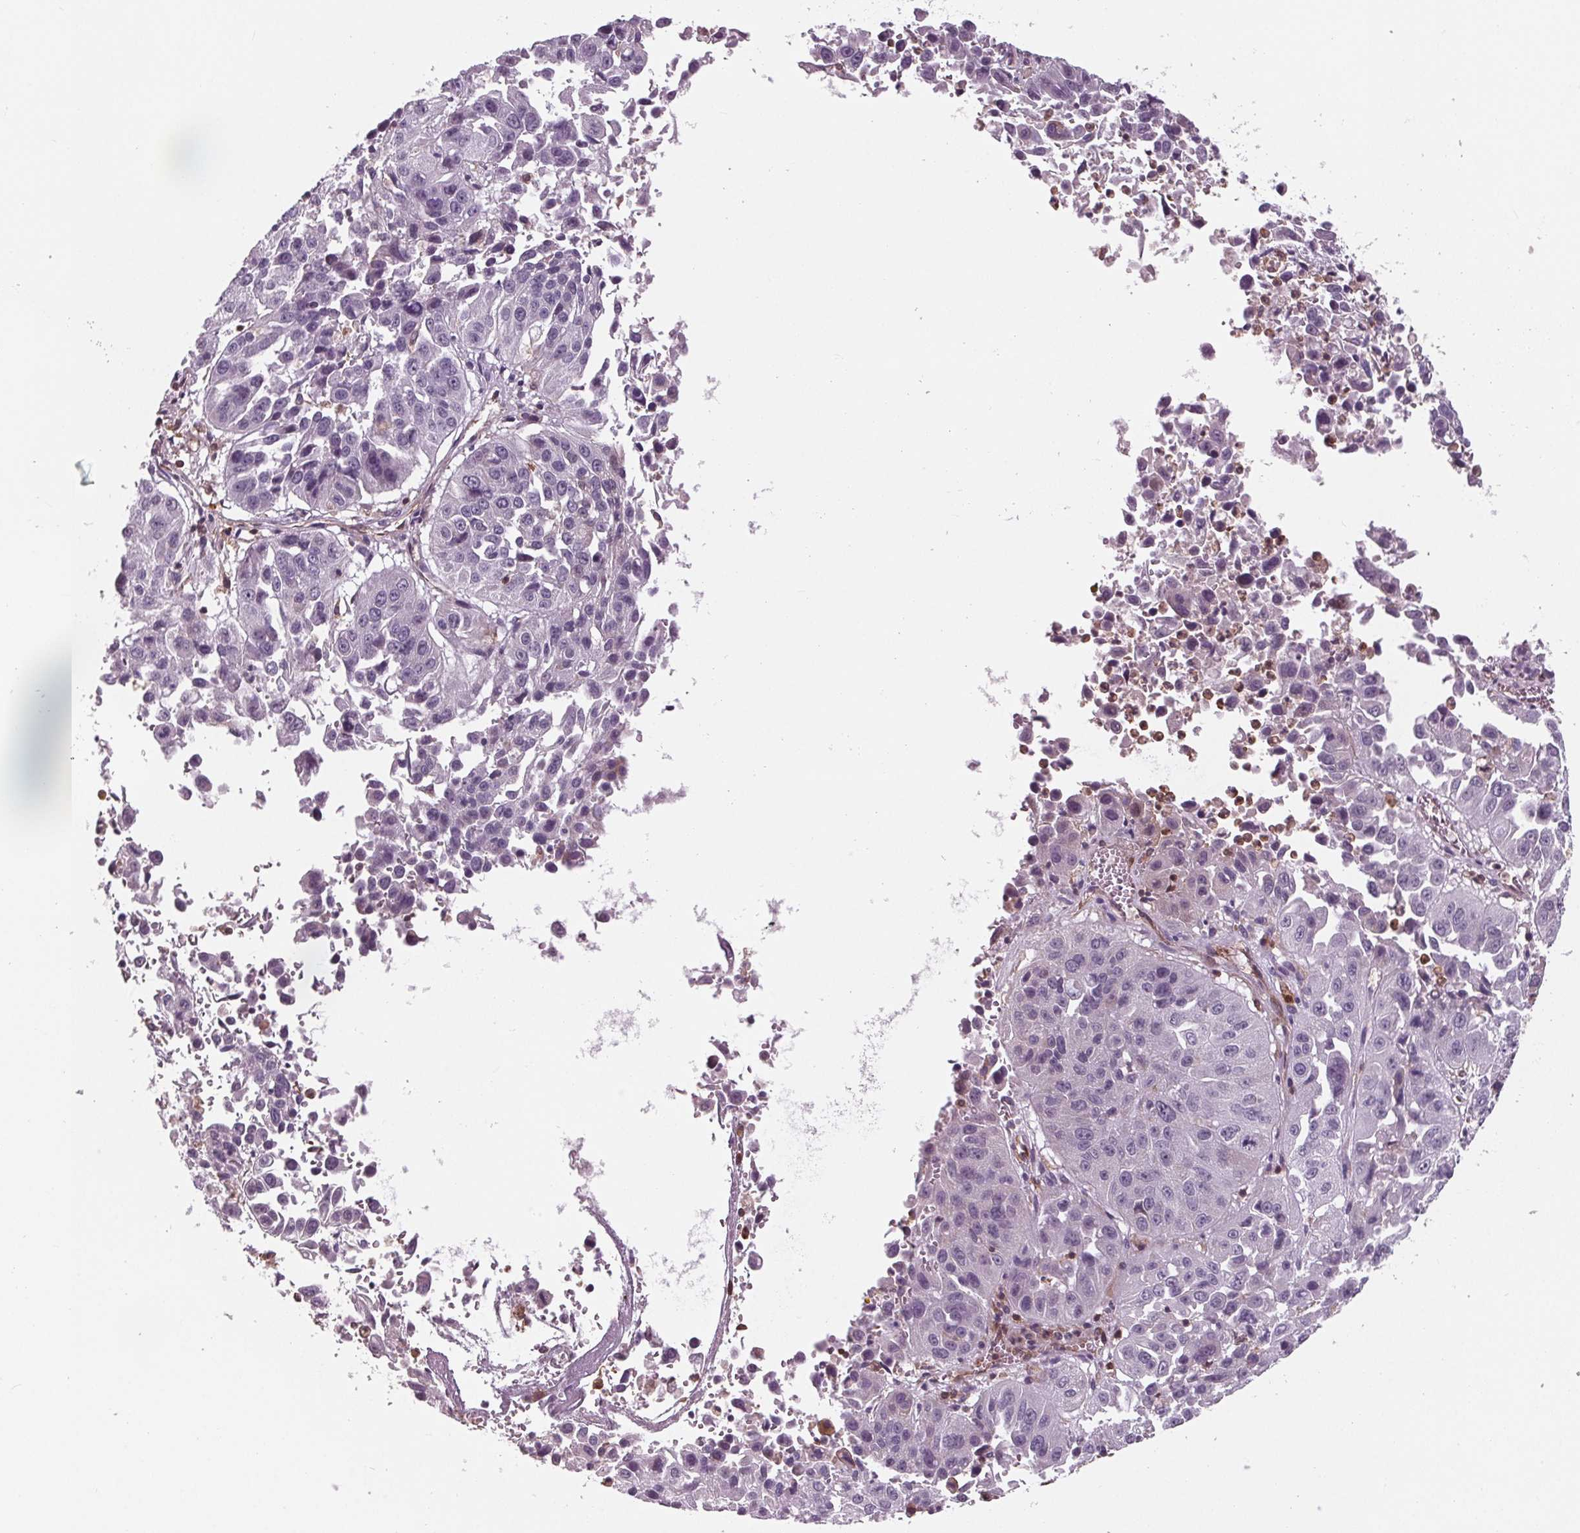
{"staining": {"intensity": "negative", "quantity": "none", "location": "none"}, "tissue": "lung cancer", "cell_type": "Tumor cells", "image_type": "cancer", "snomed": [{"axis": "morphology", "description": "Squamous cell carcinoma, NOS"}, {"axis": "topography", "description": "Lung"}], "caption": "Protein analysis of lung squamous cell carcinoma shows no significant staining in tumor cells. (Brightfield microscopy of DAB immunohistochemistry at high magnification).", "gene": "ARHGAP25", "patient": {"sex": "female", "age": 61}}